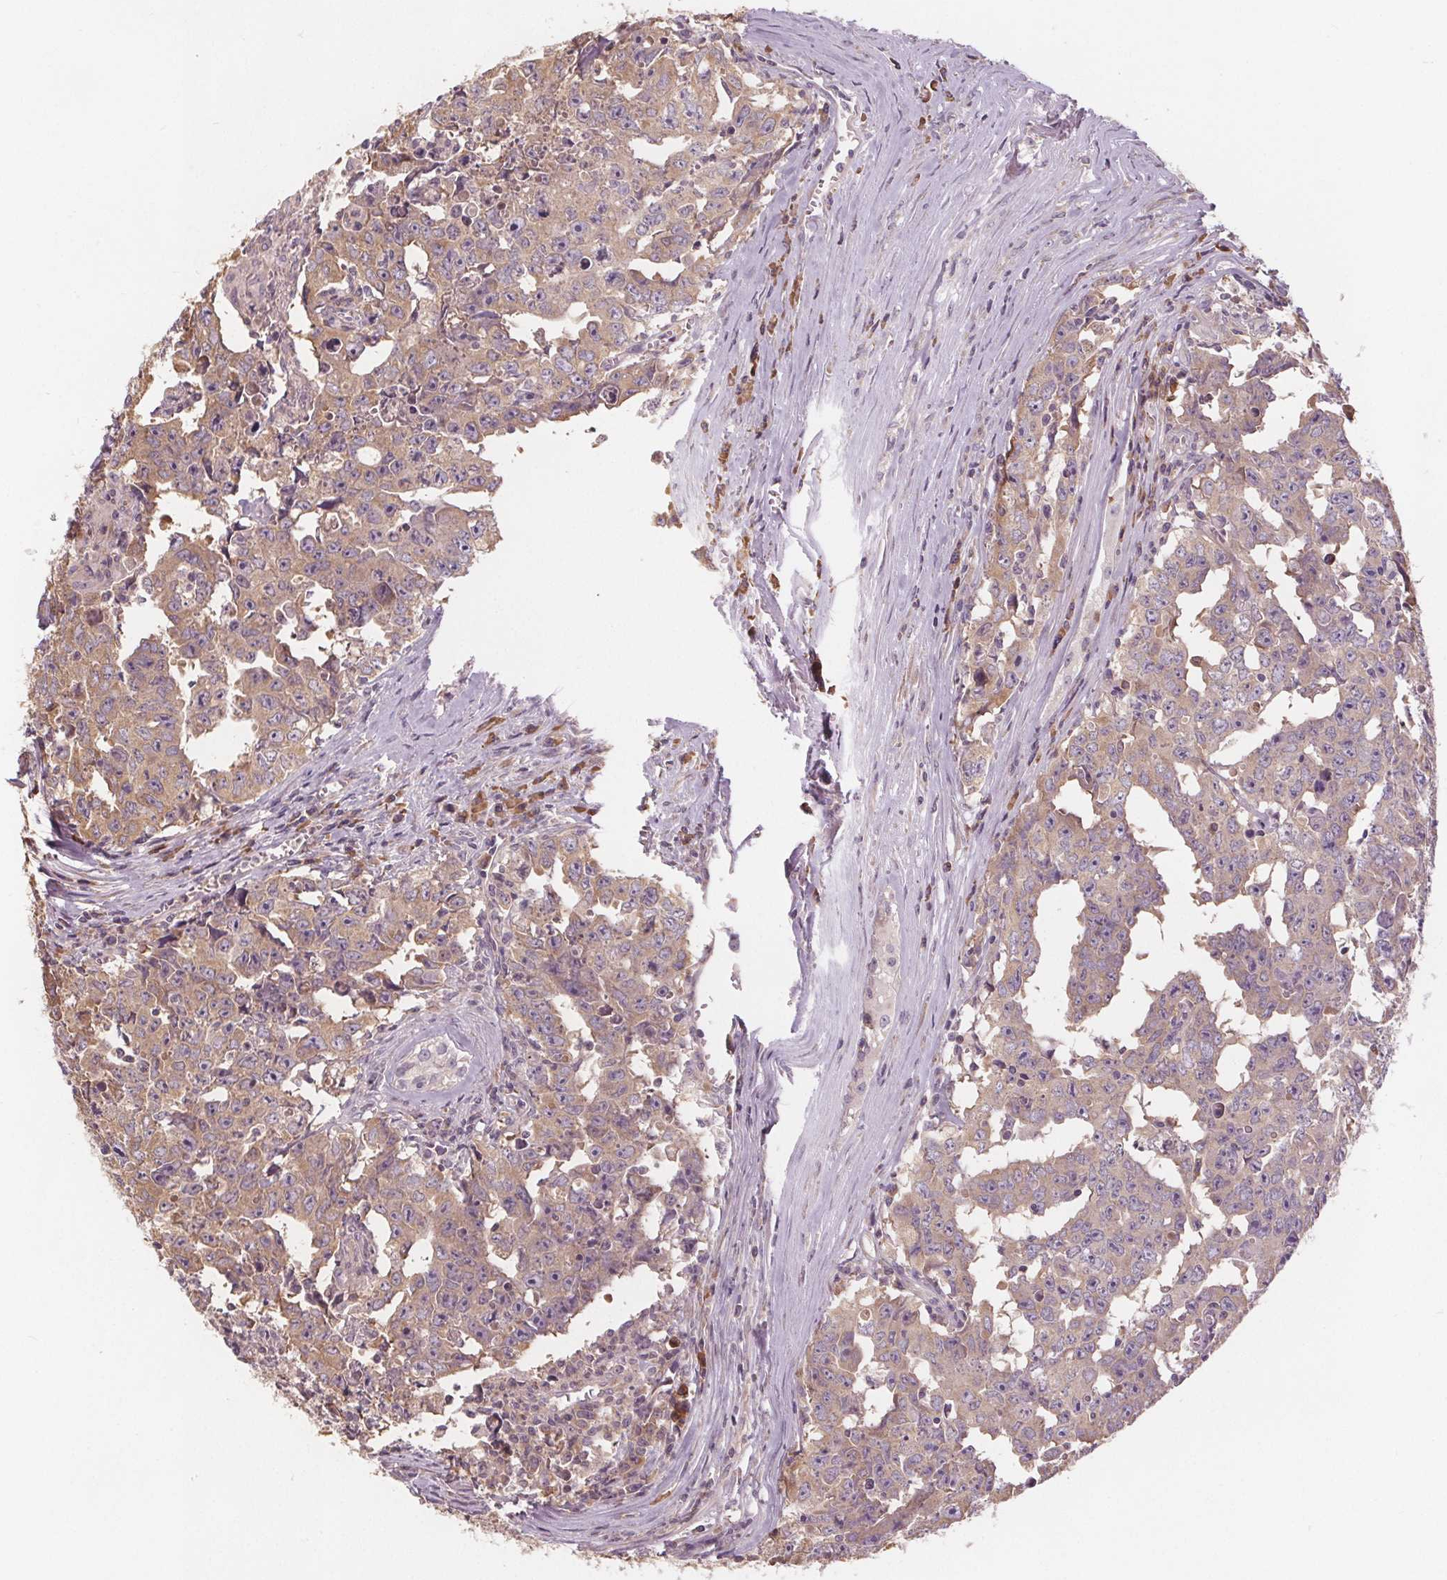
{"staining": {"intensity": "weak", "quantity": "25%-75%", "location": "cytoplasmic/membranous"}, "tissue": "testis cancer", "cell_type": "Tumor cells", "image_type": "cancer", "snomed": [{"axis": "morphology", "description": "Carcinoma, Embryonal, NOS"}, {"axis": "topography", "description": "Testis"}], "caption": "A micrograph showing weak cytoplasmic/membranous positivity in approximately 25%-75% of tumor cells in testis cancer, as visualized by brown immunohistochemical staining.", "gene": "TMEM80", "patient": {"sex": "male", "age": 22}}